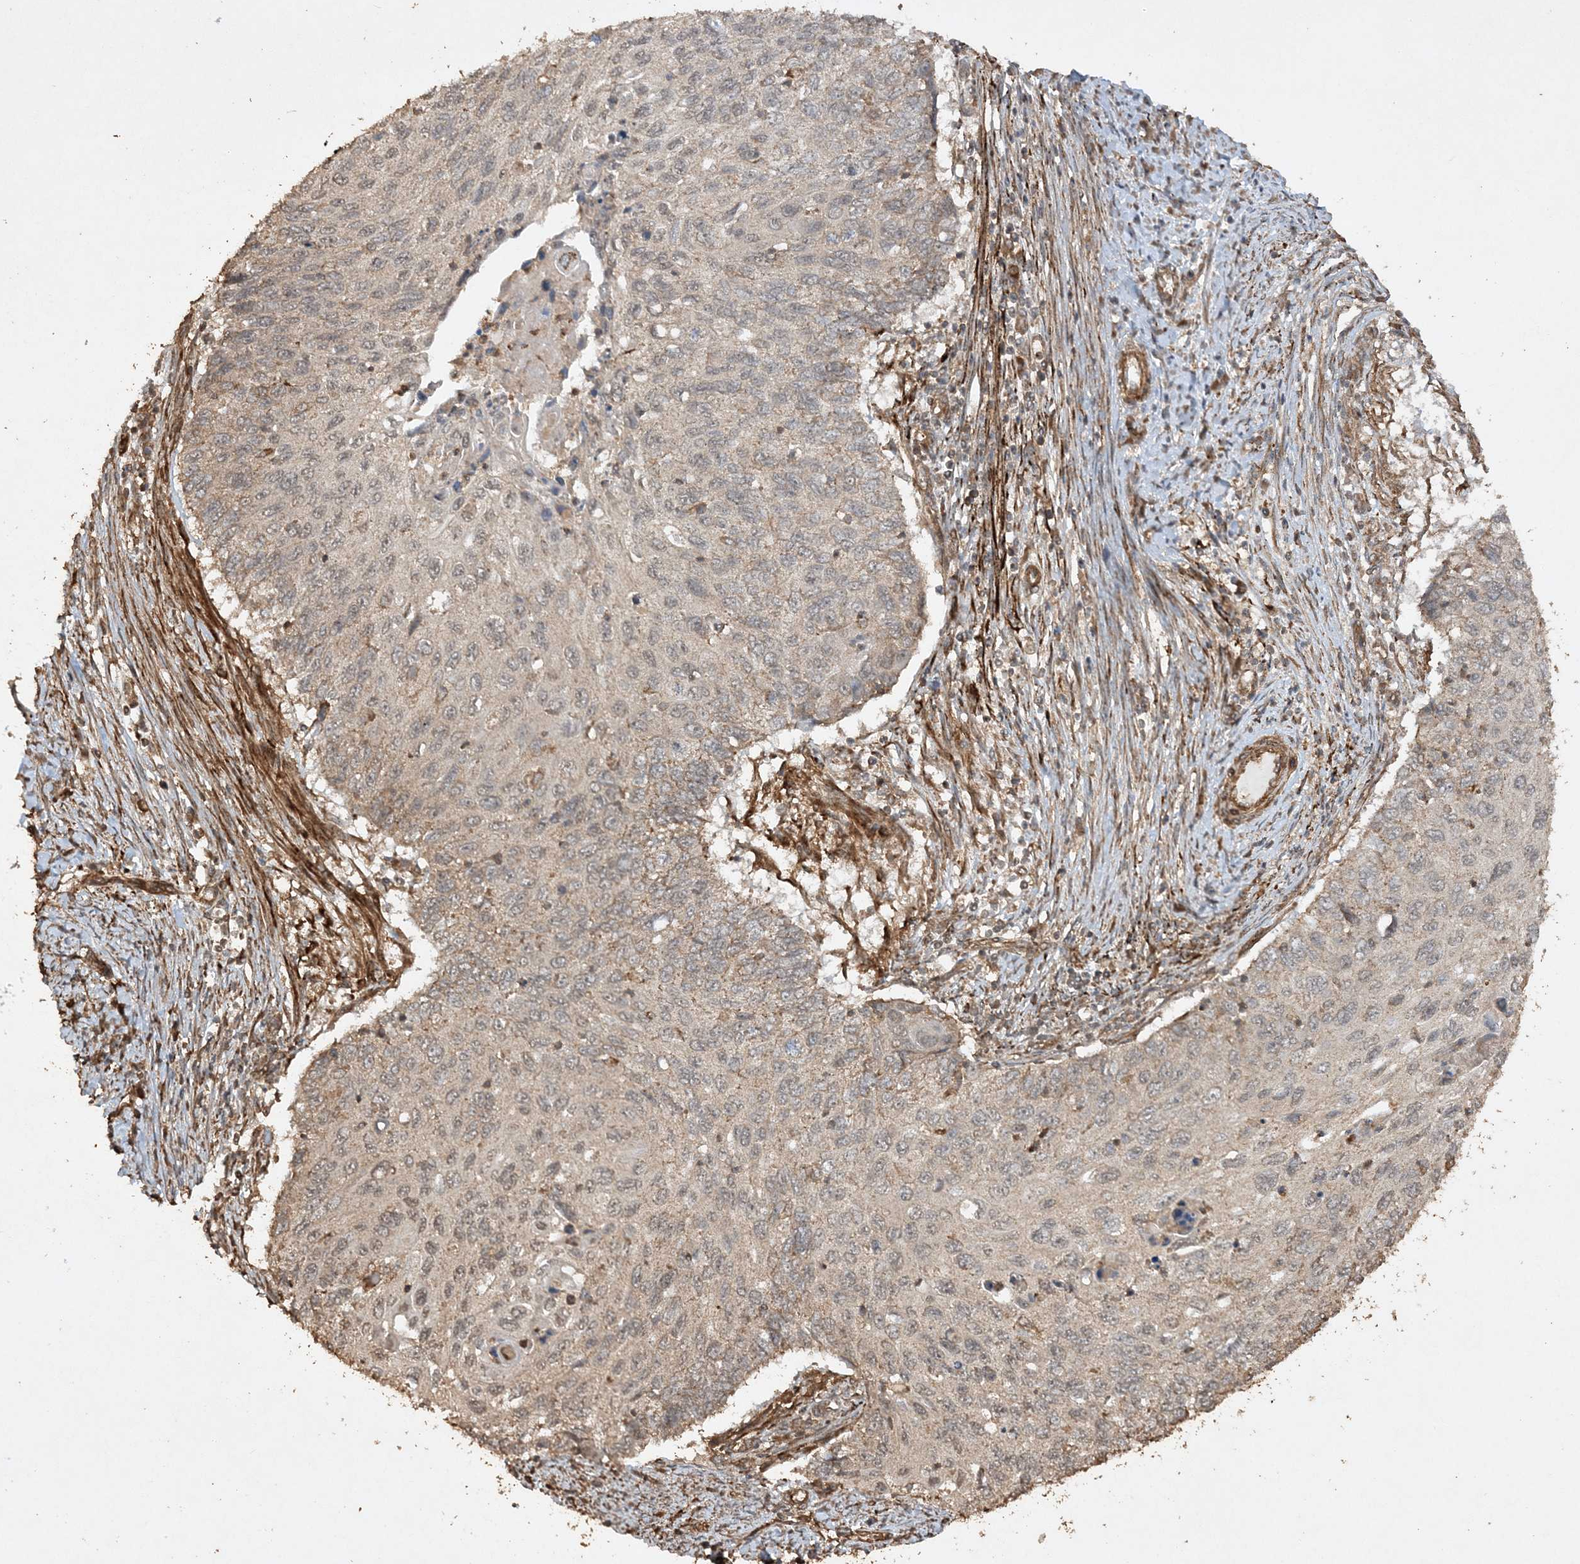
{"staining": {"intensity": "weak", "quantity": "25%-75%", "location": "cytoplasmic/membranous,nuclear"}, "tissue": "cervical cancer", "cell_type": "Tumor cells", "image_type": "cancer", "snomed": [{"axis": "morphology", "description": "Squamous cell carcinoma, NOS"}, {"axis": "topography", "description": "Cervix"}], "caption": "The photomicrograph demonstrates immunohistochemical staining of cervical cancer (squamous cell carcinoma). There is weak cytoplasmic/membranous and nuclear expression is identified in about 25%-75% of tumor cells.", "gene": "AVPI1", "patient": {"sex": "female", "age": 70}}